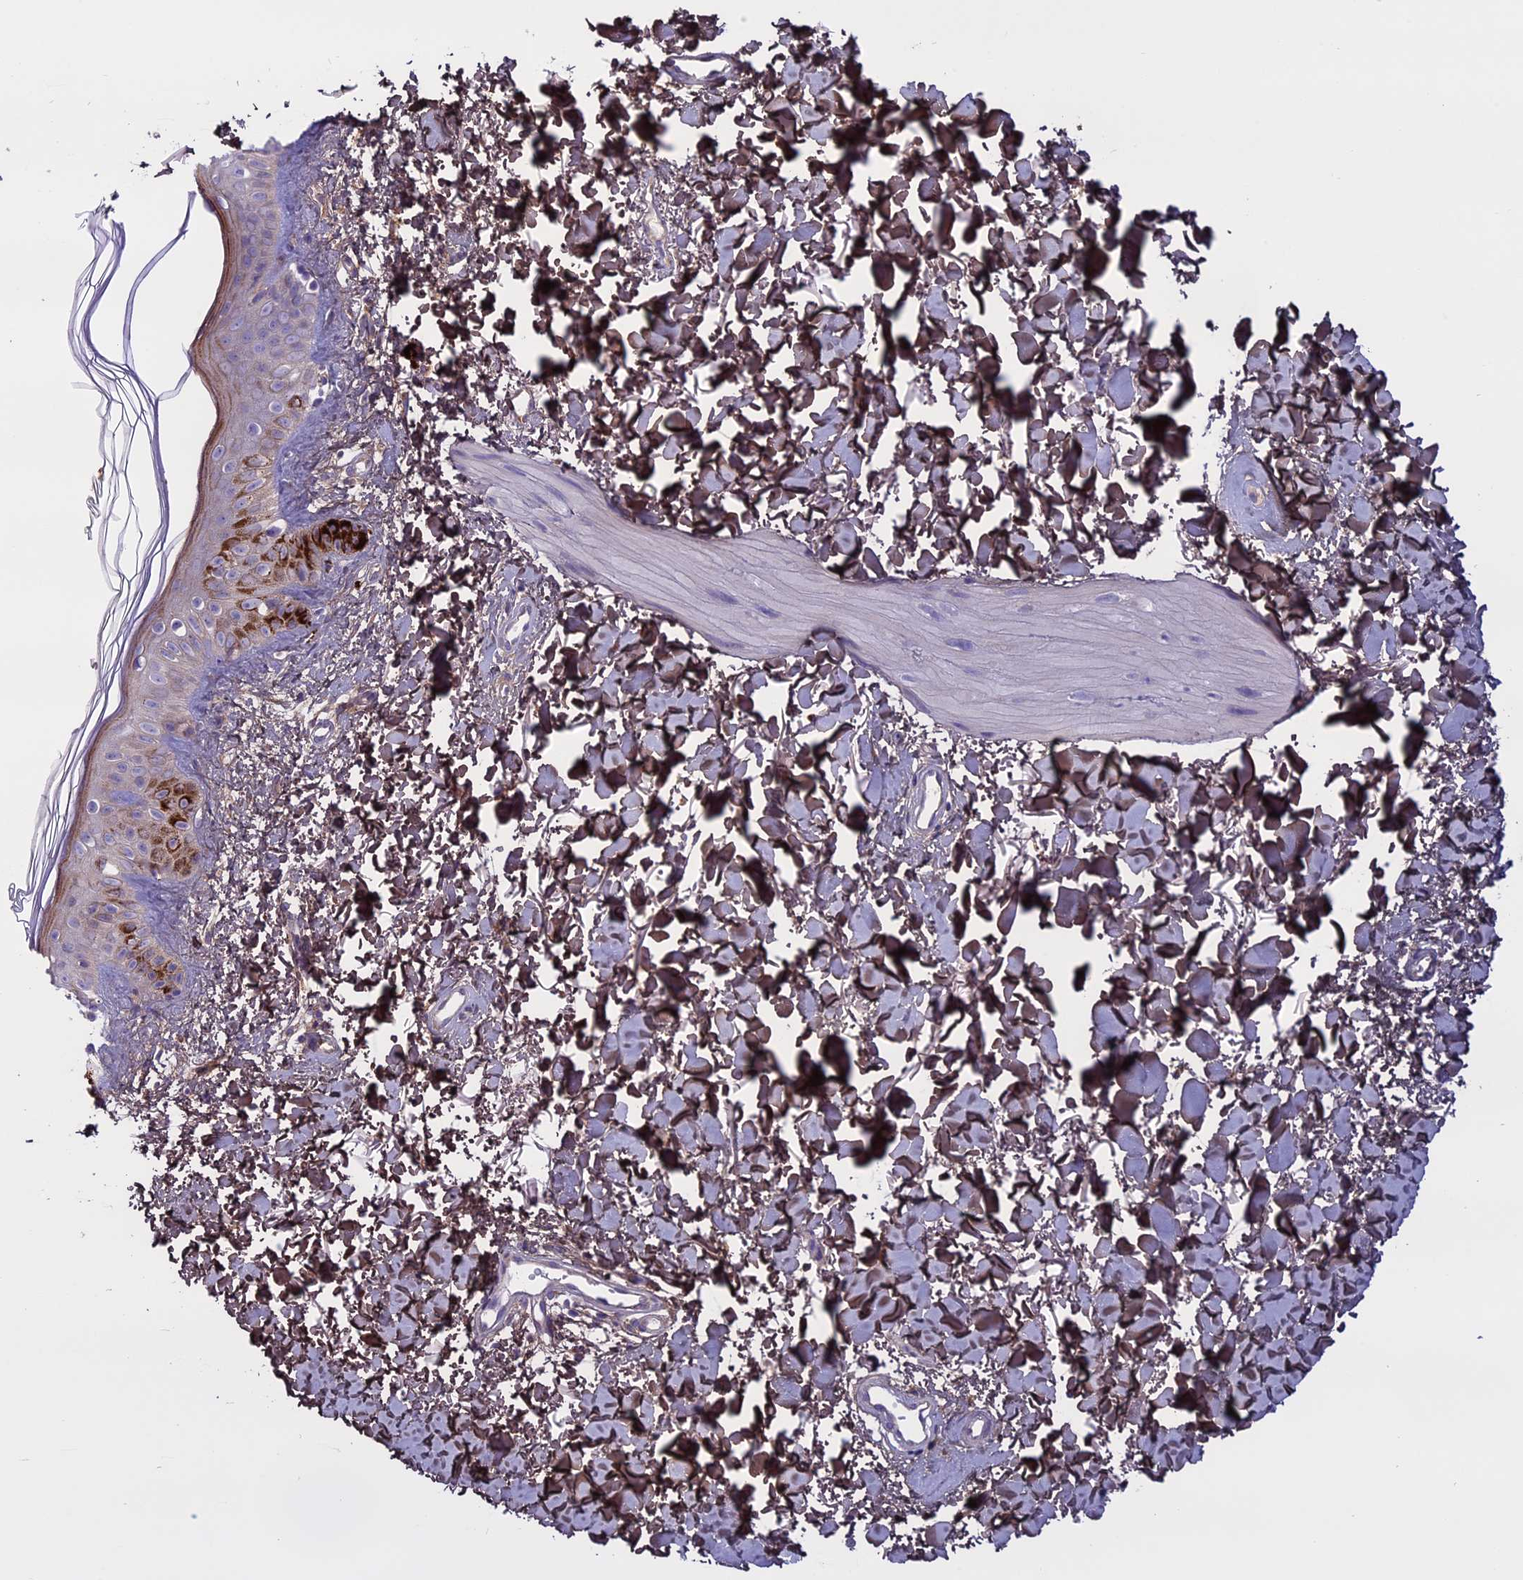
{"staining": {"intensity": "moderate", "quantity": ">75%", "location": "cytoplasmic/membranous"}, "tissue": "skin", "cell_type": "Fibroblasts", "image_type": "normal", "snomed": [{"axis": "morphology", "description": "Normal tissue, NOS"}, {"axis": "topography", "description": "Skin"}], "caption": "Protein positivity by IHC exhibits moderate cytoplasmic/membranous expression in about >75% of fibroblasts in normal skin.", "gene": "DCTN5", "patient": {"sex": "female", "age": 58}}